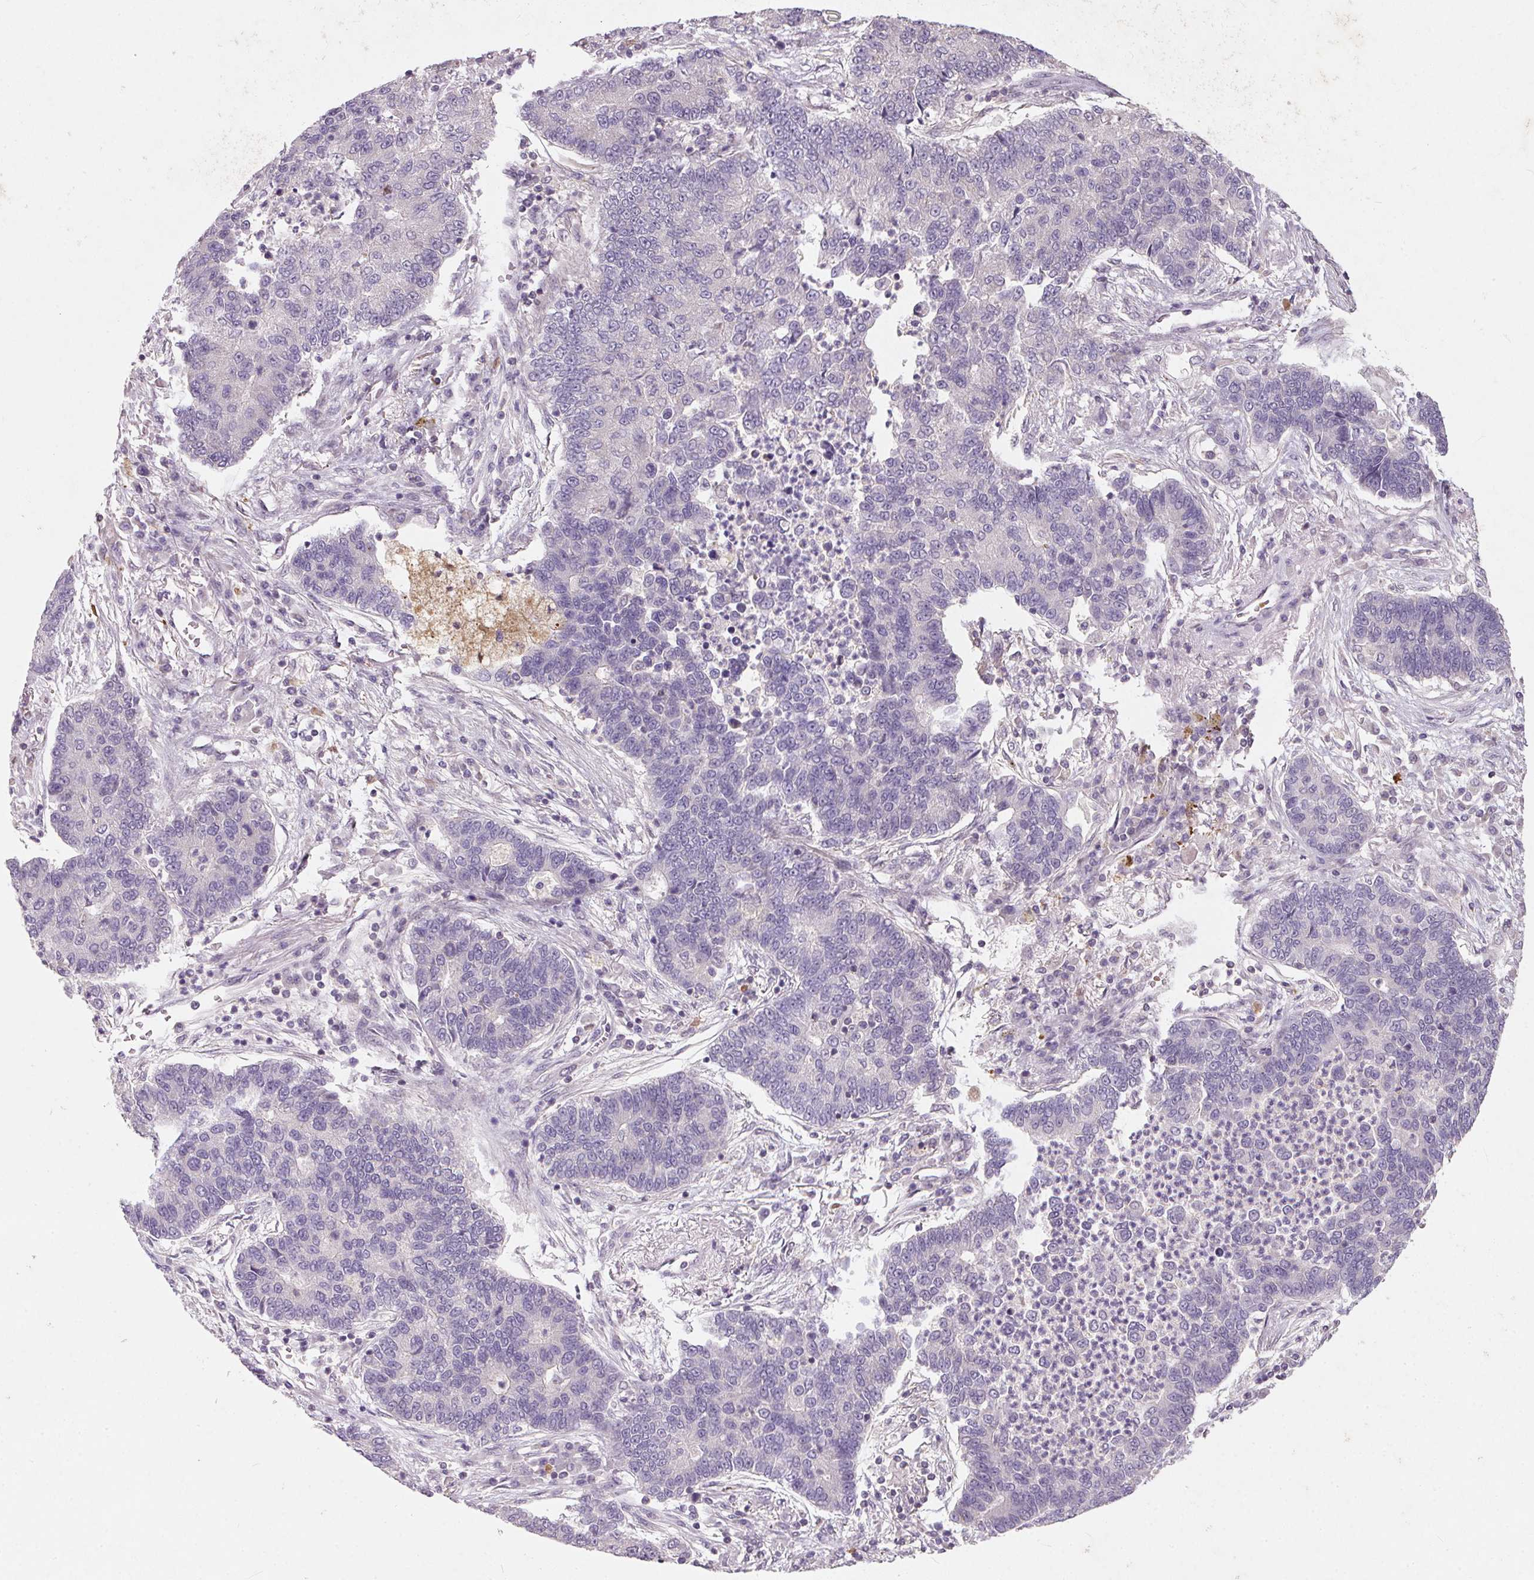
{"staining": {"intensity": "negative", "quantity": "none", "location": "none"}, "tissue": "lung cancer", "cell_type": "Tumor cells", "image_type": "cancer", "snomed": [{"axis": "morphology", "description": "Adenocarcinoma, NOS"}, {"axis": "topography", "description": "Lung"}], "caption": "Immunohistochemistry image of neoplastic tissue: lung cancer stained with DAB (3,3'-diaminobenzidine) displays no significant protein expression in tumor cells.", "gene": "KCNK15", "patient": {"sex": "female", "age": 57}}